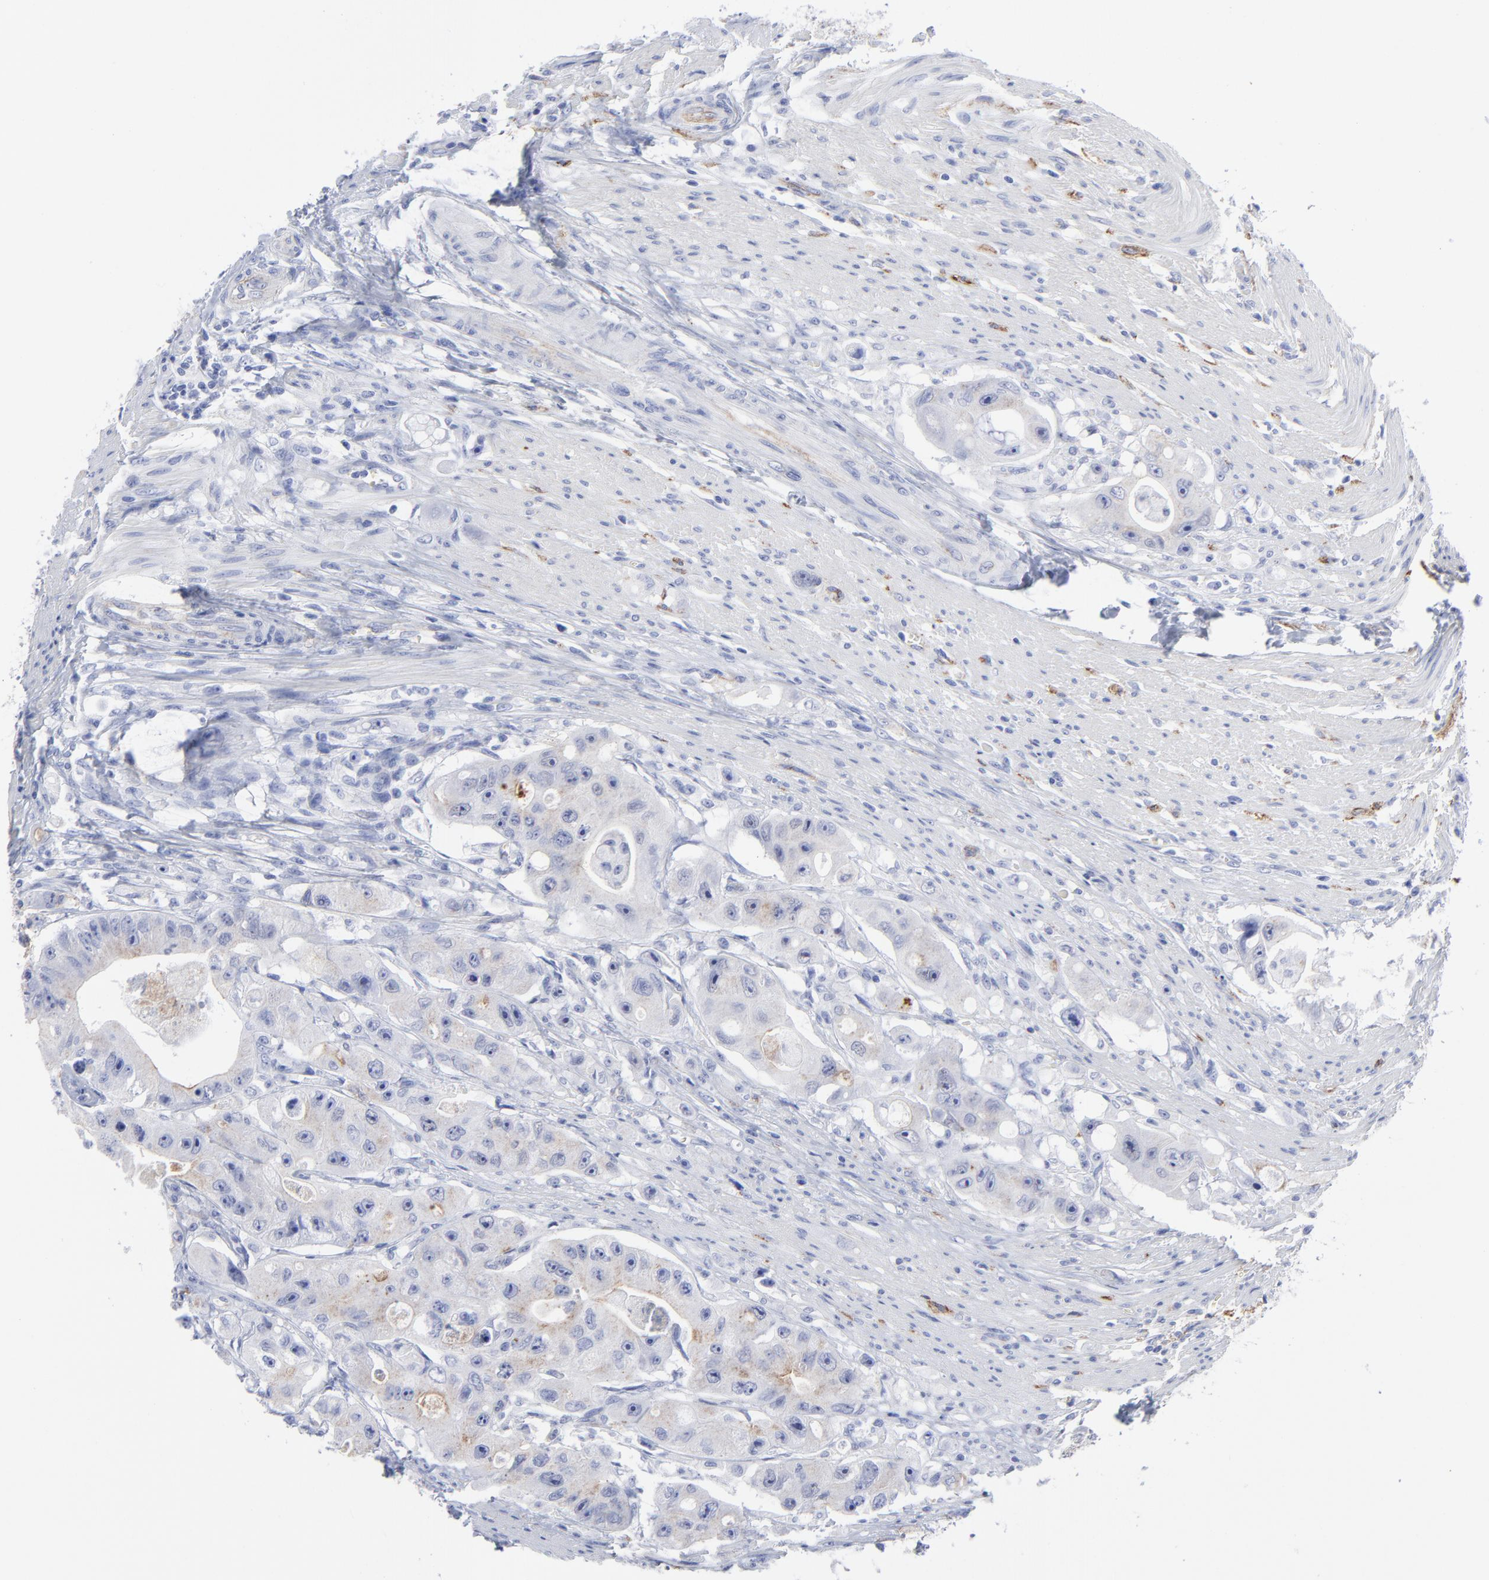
{"staining": {"intensity": "moderate", "quantity": "<25%", "location": "cytoplasmic/membranous"}, "tissue": "colorectal cancer", "cell_type": "Tumor cells", "image_type": "cancer", "snomed": [{"axis": "morphology", "description": "Adenocarcinoma, NOS"}, {"axis": "topography", "description": "Colon"}], "caption": "A brown stain labels moderate cytoplasmic/membranous expression of a protein in colorectal adenocarcinoma tumor cells. (IHC, brightfield microscopy, high magnification).", "gene": "CNTN3", "patient": {"sex": "female", "age": 46}}